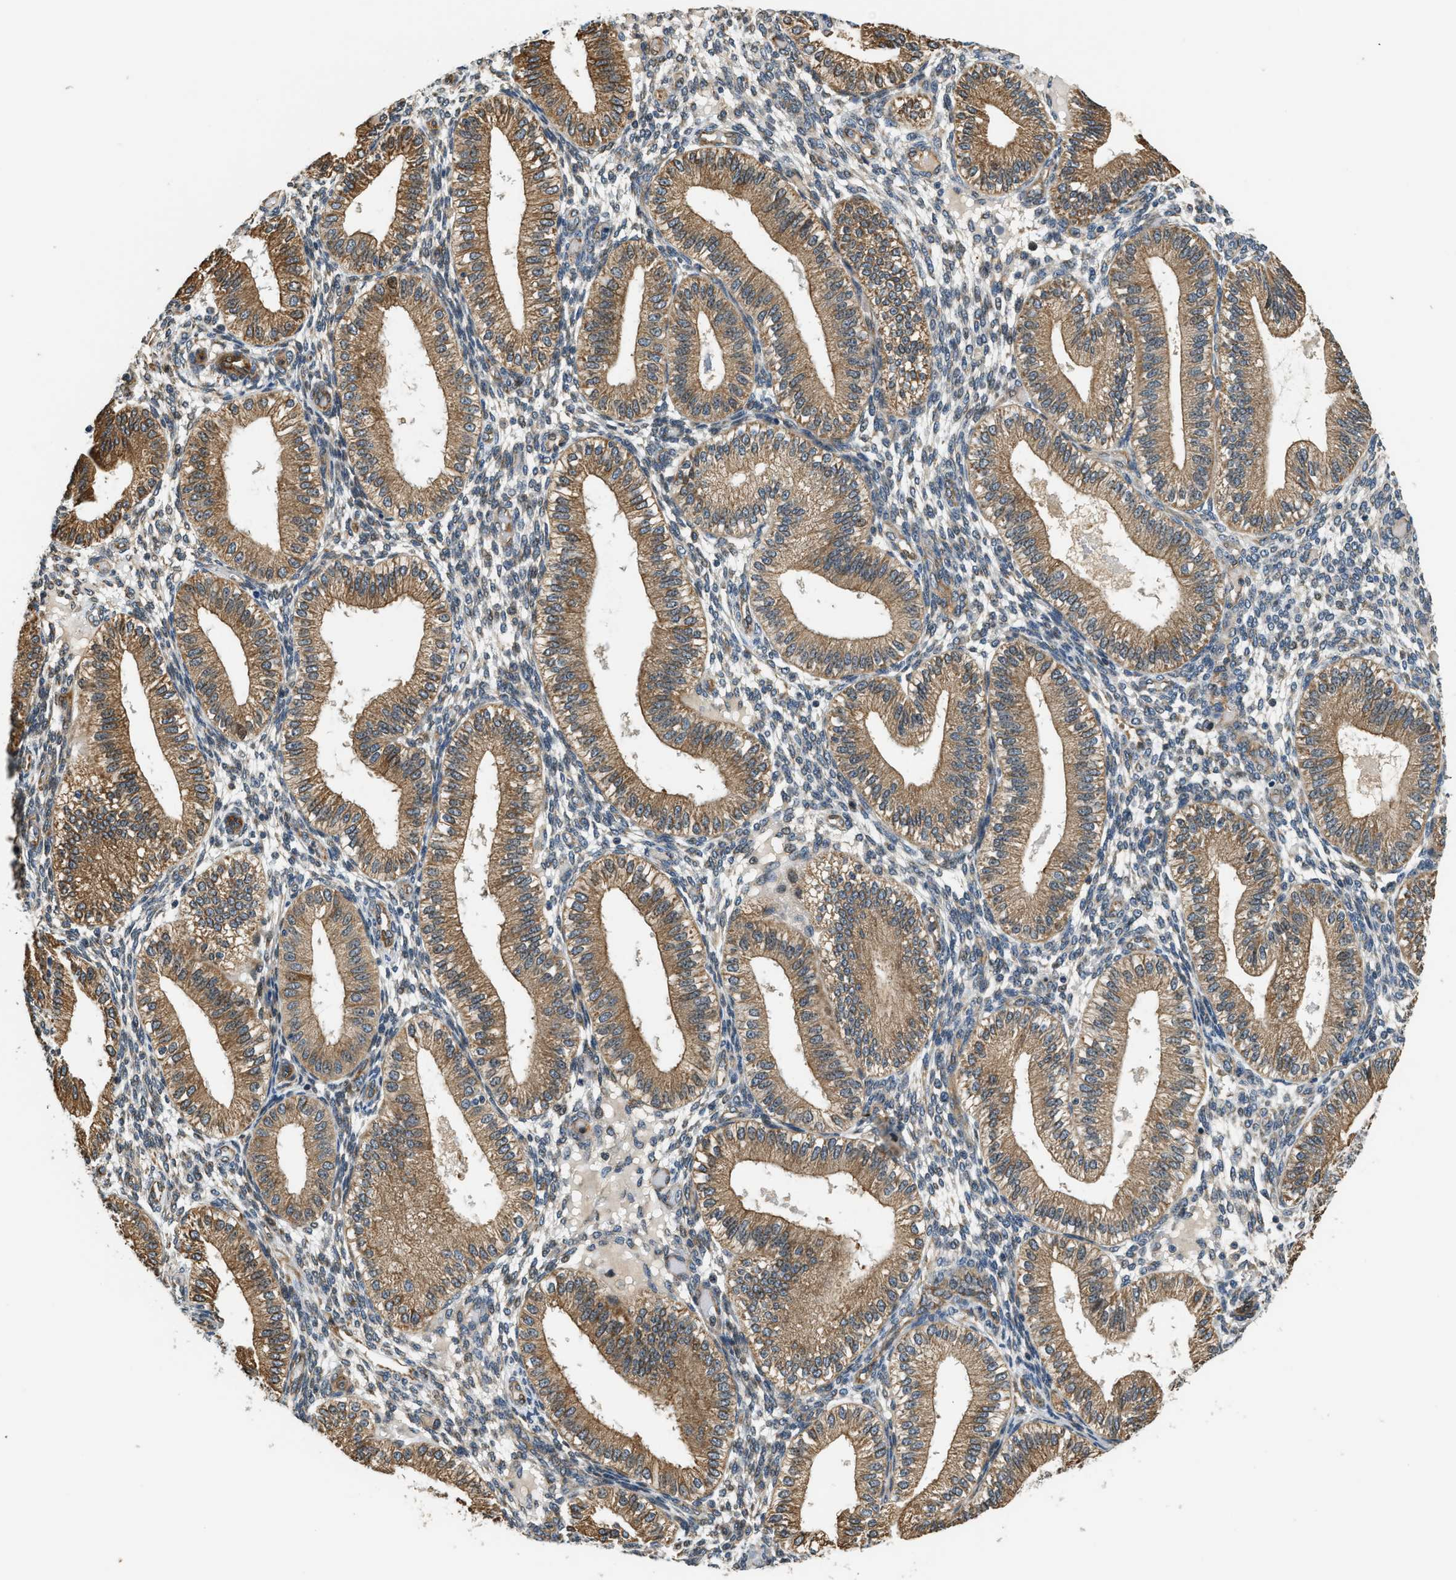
{"staining": {"intensity": "weak", "quantity": "25%-75%", "location": "cytoplasmic/membranous"}, "tissue": "endometrium", "cell_type": "Cells in endometrial stroma", "image_type": "normal", "snomed": [{"axis": "morphology", "description": "Normal tissue, NOS"}, {"axis": "topography", "description": "Endometrium"}], "caption": "DAB immunohistochemical staining of benign human endometrium displays weak cytoplasmic/membranous protein positivity in about 25%-75% of cells in endometrial stroma.", "gene": "ALOX12", "patient": {"sex": "female", "age": 39}}